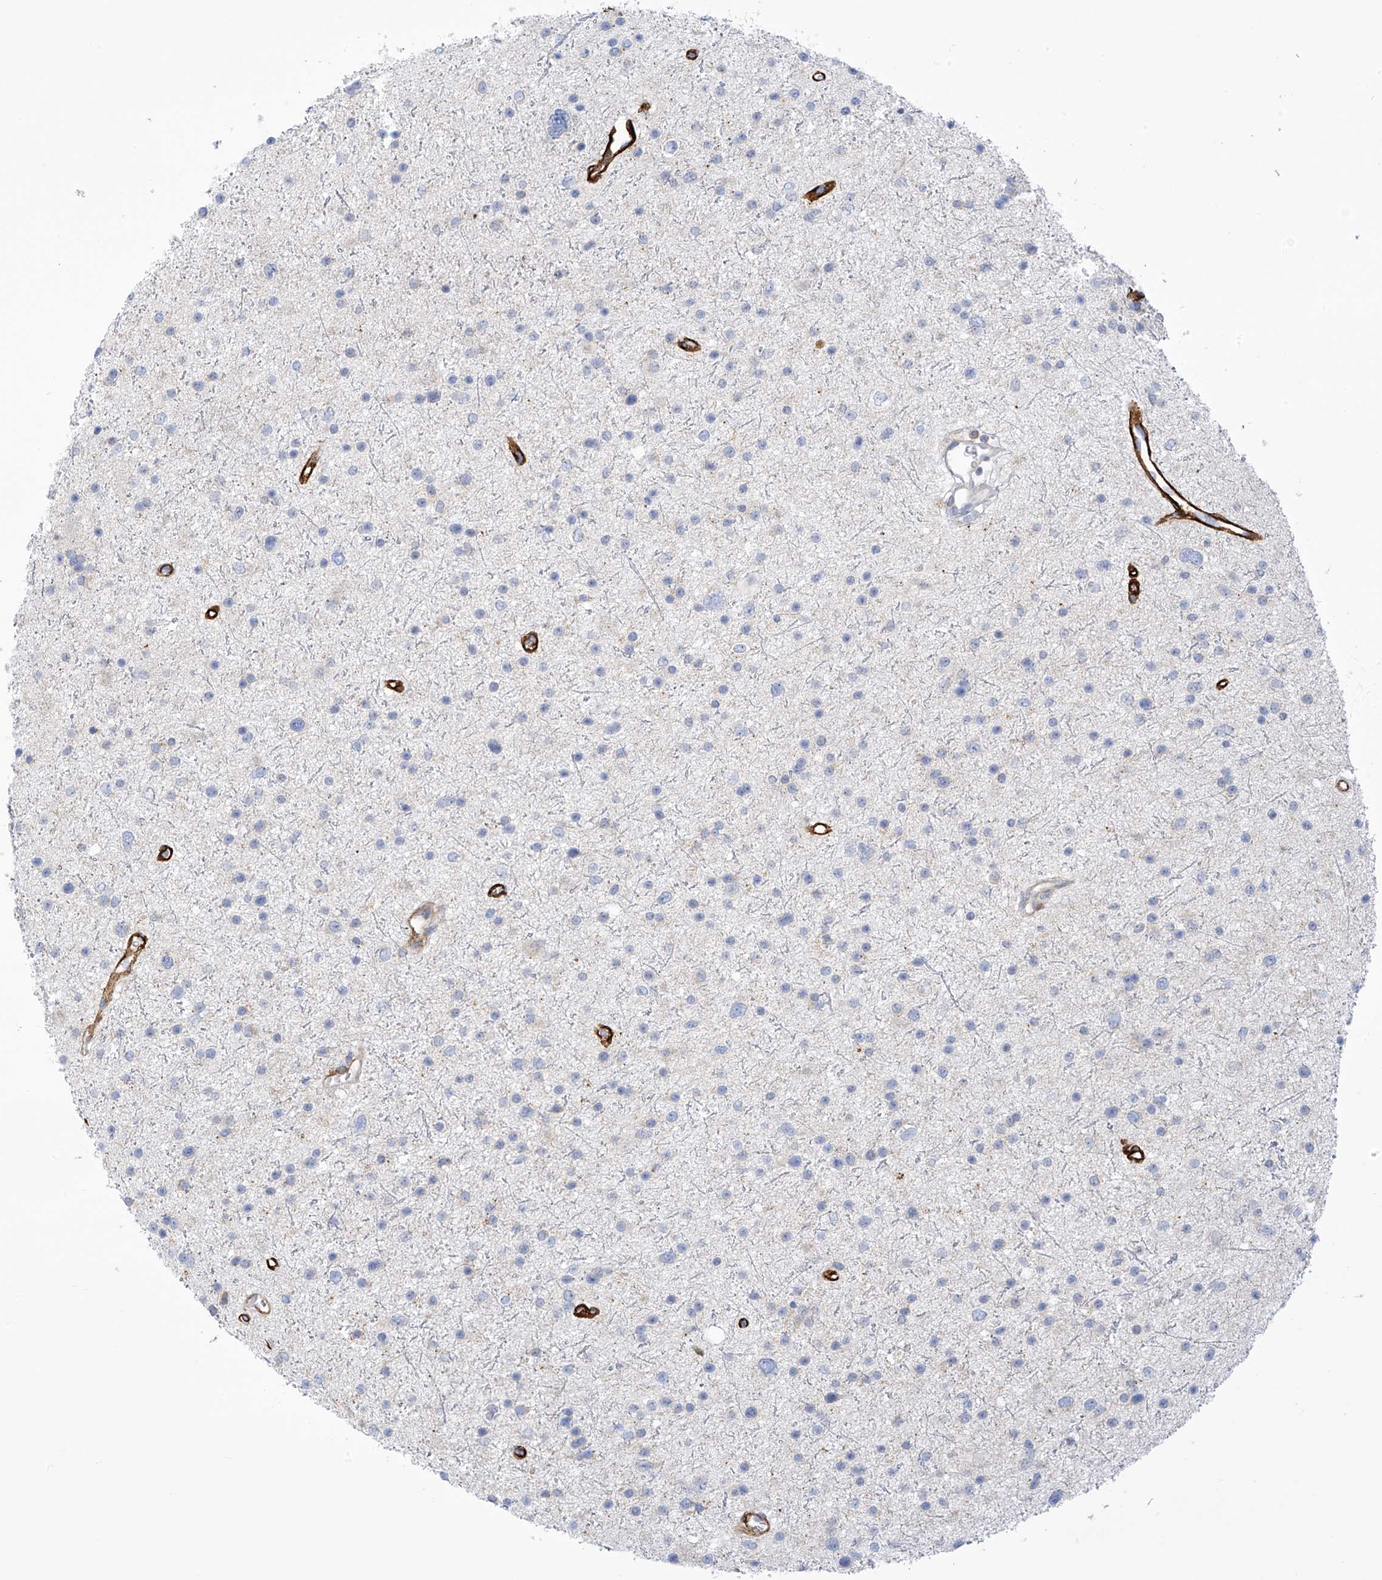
{"staining": {"intensity": "negative", "quantity": "none", "location": "none"}, "tissue": "glioma", "cell_type": "Tumor cells", "image_type": "cancer", "snomed": [{"axis": "morphology", "description": "Glioma, malignant, Low grade"}, {"axis": "topography", "description": "Brain"}], "caption": "This is an immunohistochemistry (IHC) photomicrograph of human glioma. There is no positivity in tumor cells.", "gene": "SLC6A12", "patient": {"sex": "female", "age": 37}}